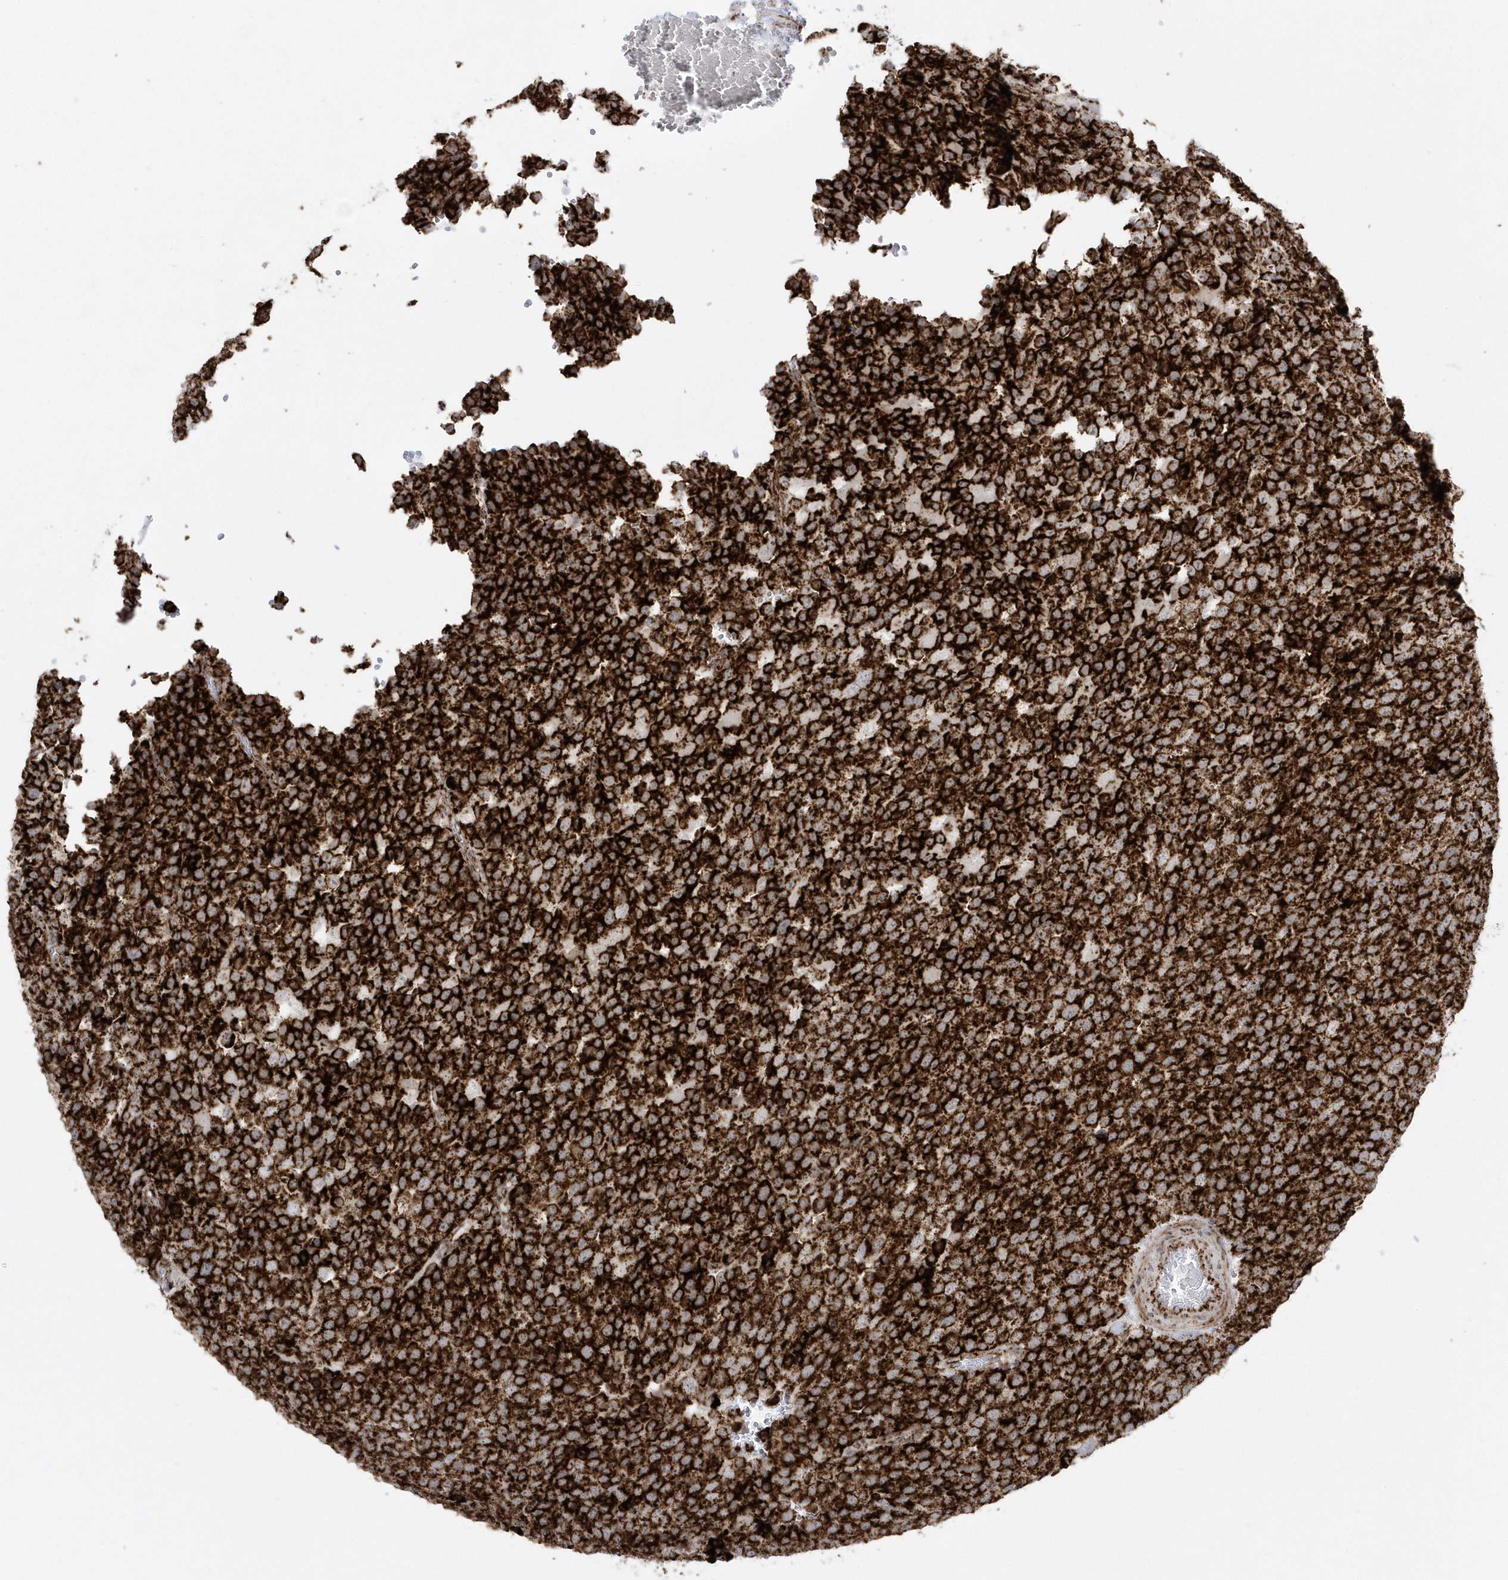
{"staining": {"intensity": "strong", "quantity": ">75%", "location": "cytoplasmic/membranous"}, "tissue": "testis cancer", "cell_type": "Tumor cells", "image_type": "cancer", "snomed": [{"axis": "morphology", "description": "Seminoma, NOS"}, {"axis": "topography", "description": "Testis"}], "caption": "Protein expression analysis of testis cancer (seminoma) shows strong cytoplasmic/membranous staining in approximately >75% of tumor cells.", "gene": "CRY2", "patient": {"sex": "male", "age": 71}}